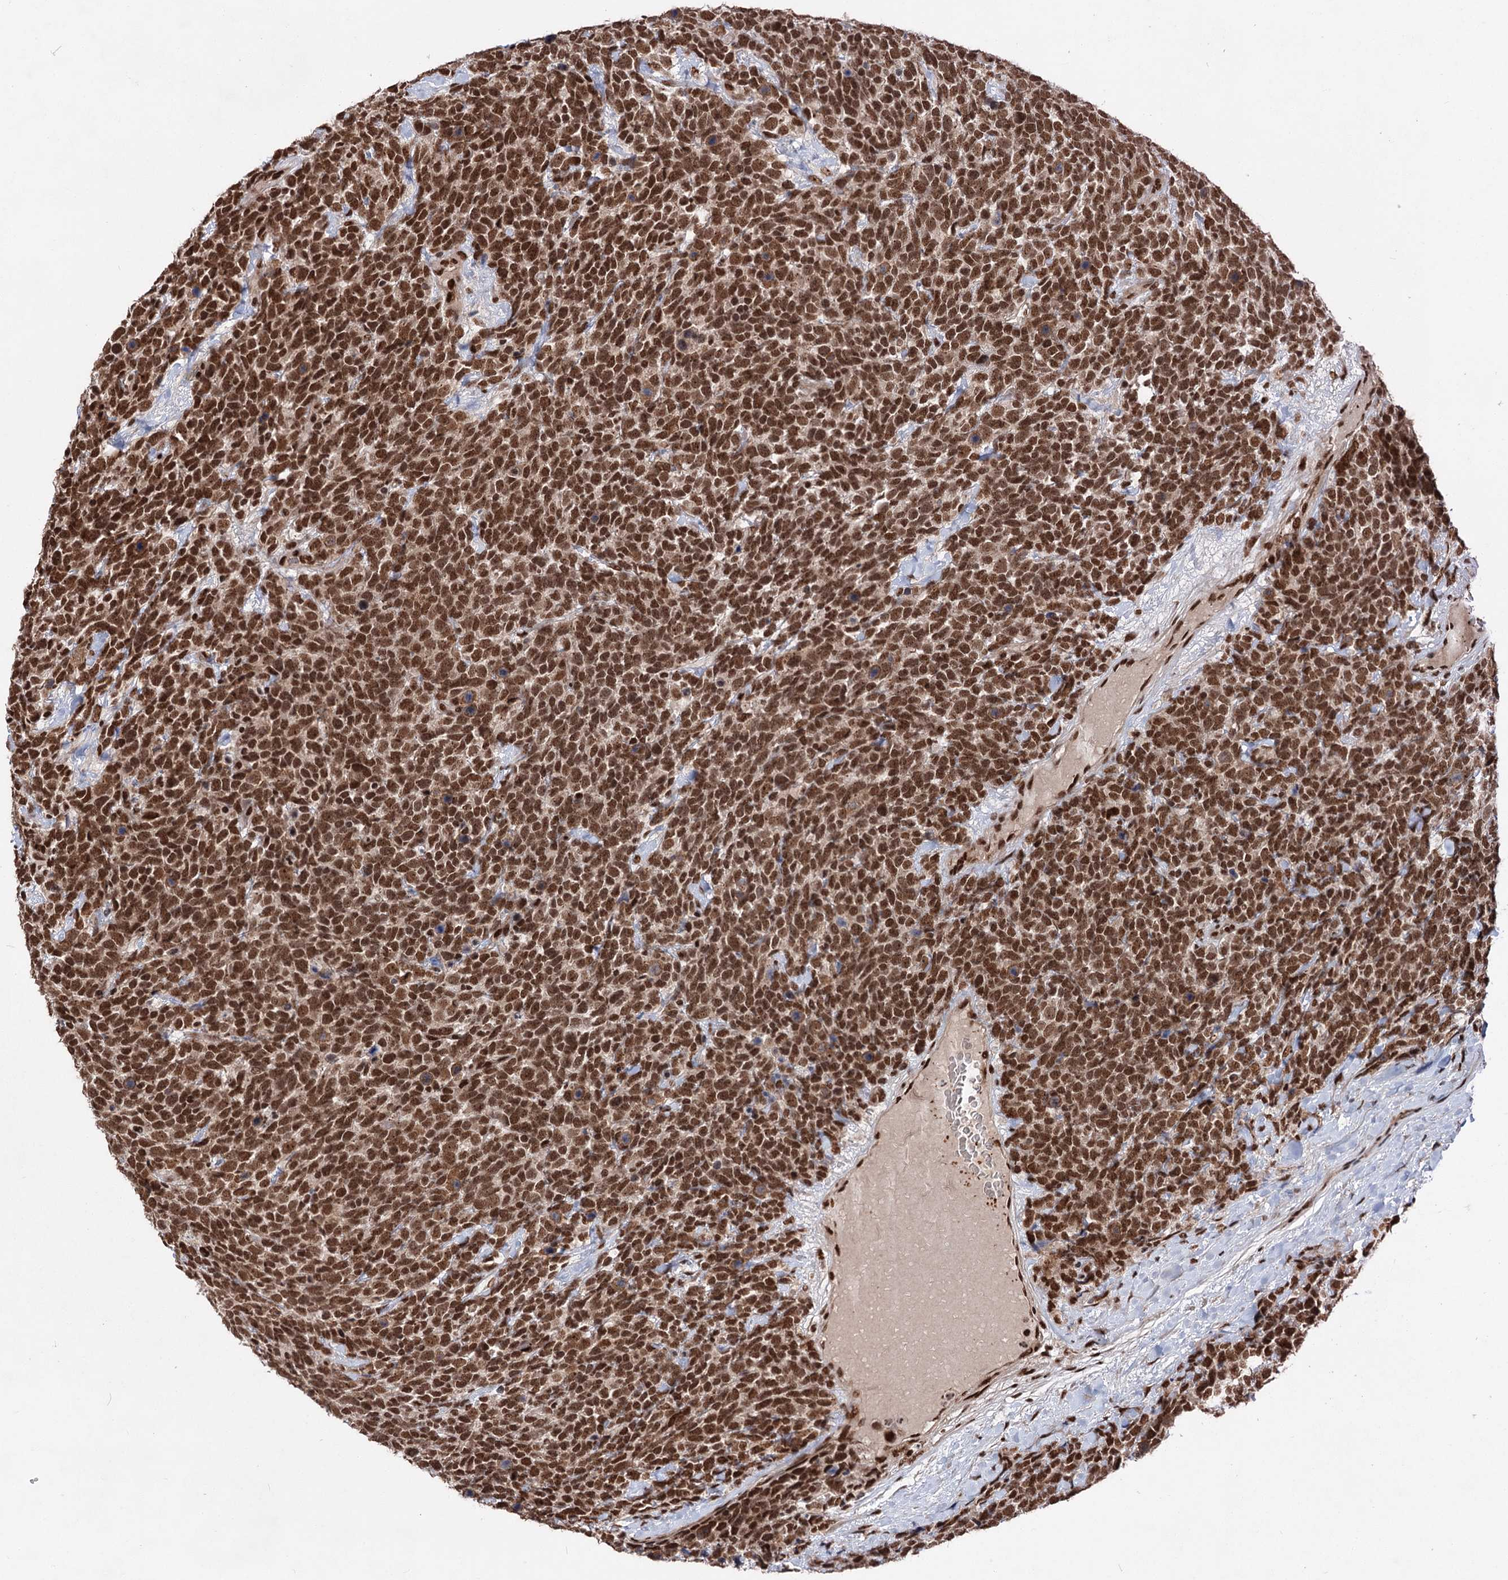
{"staining": {"intensity": "strong", "quantity": ">75%", "location": "nuclear"}, "tissue": "urothelial cancer", "cell_type": "Tumor cells", "image_type": "cancer", "snomed": [{"axis": "morphology", "description": "Urothelial carcinoma, High grade"}, {"axis": "topography", "description": "Urinary bladder"}], "caption": "A micrograph of human high-grade urothelial carcinoma stained for a protein displays strong nuclear brown staining in tumor cells. The protein is stained brown, and the nuclei are stained in blue (DAB IHC with brightfield microscopy, high magnification).", "gene": "MAML1", "patient": {"sex": "female", "age": 82}}